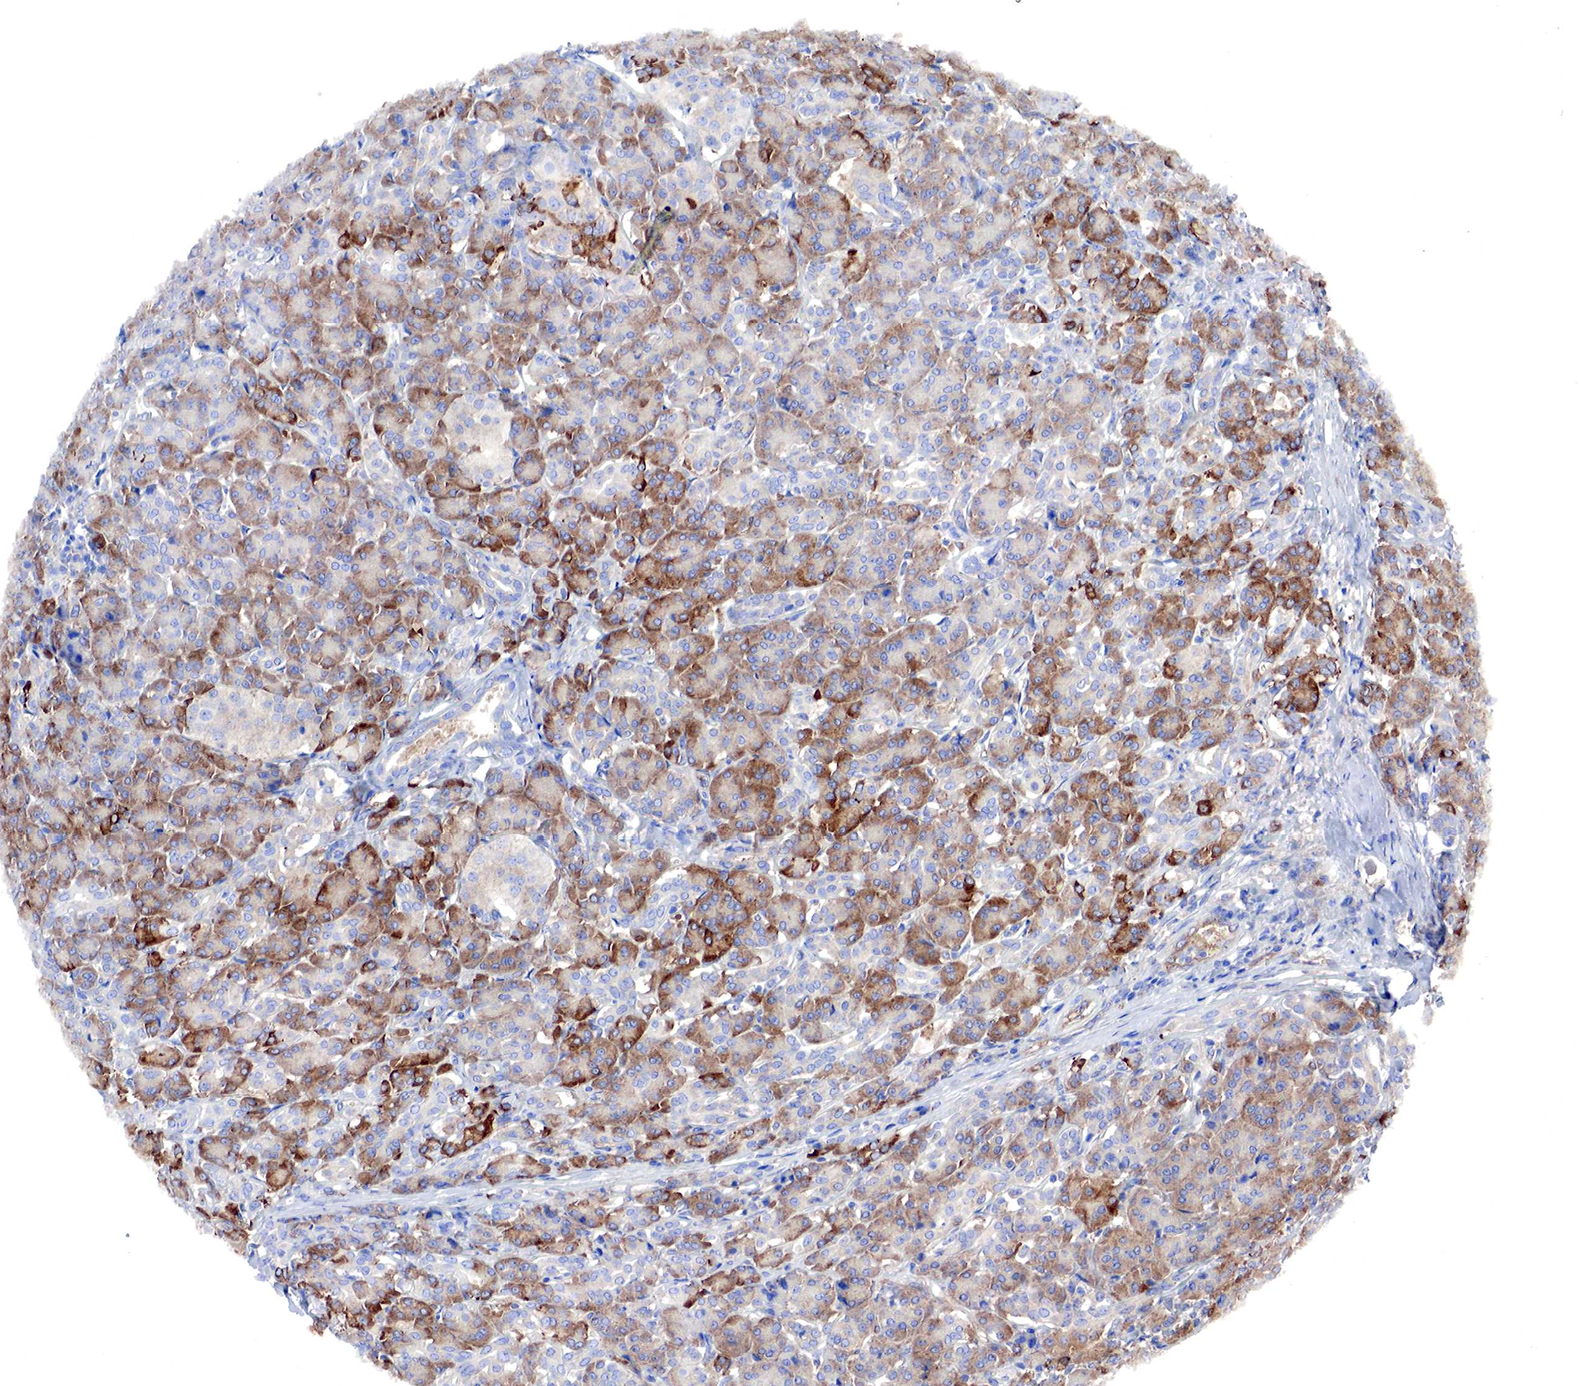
{"staining": {"intensity": "moderate", "quantity": ">75%", "location": "cytoplasmic/membranous"}, "tissue": "pancreas", "cell_type": "Exocrine glandular cells", "image_type": "normal", "snomed": [{"axis": "morphology", "description": "Normal tissue, NOS"}, {"axis": "topography", "description": "Lymph node"}, {"axis": "topography", "description": "Pancreas"}], "caption": "Immunohistochemistry (IHC) of normal human pancreas demonstrates medium levels of moderate cytoplasmic/membranous expression in approximately >75% of exocrine glandular cells. The protein of interest is shown in brown color, while the nuclei are stained blue.", "gene": "MSN", "patient": {"sex": "male", "age": 59}}